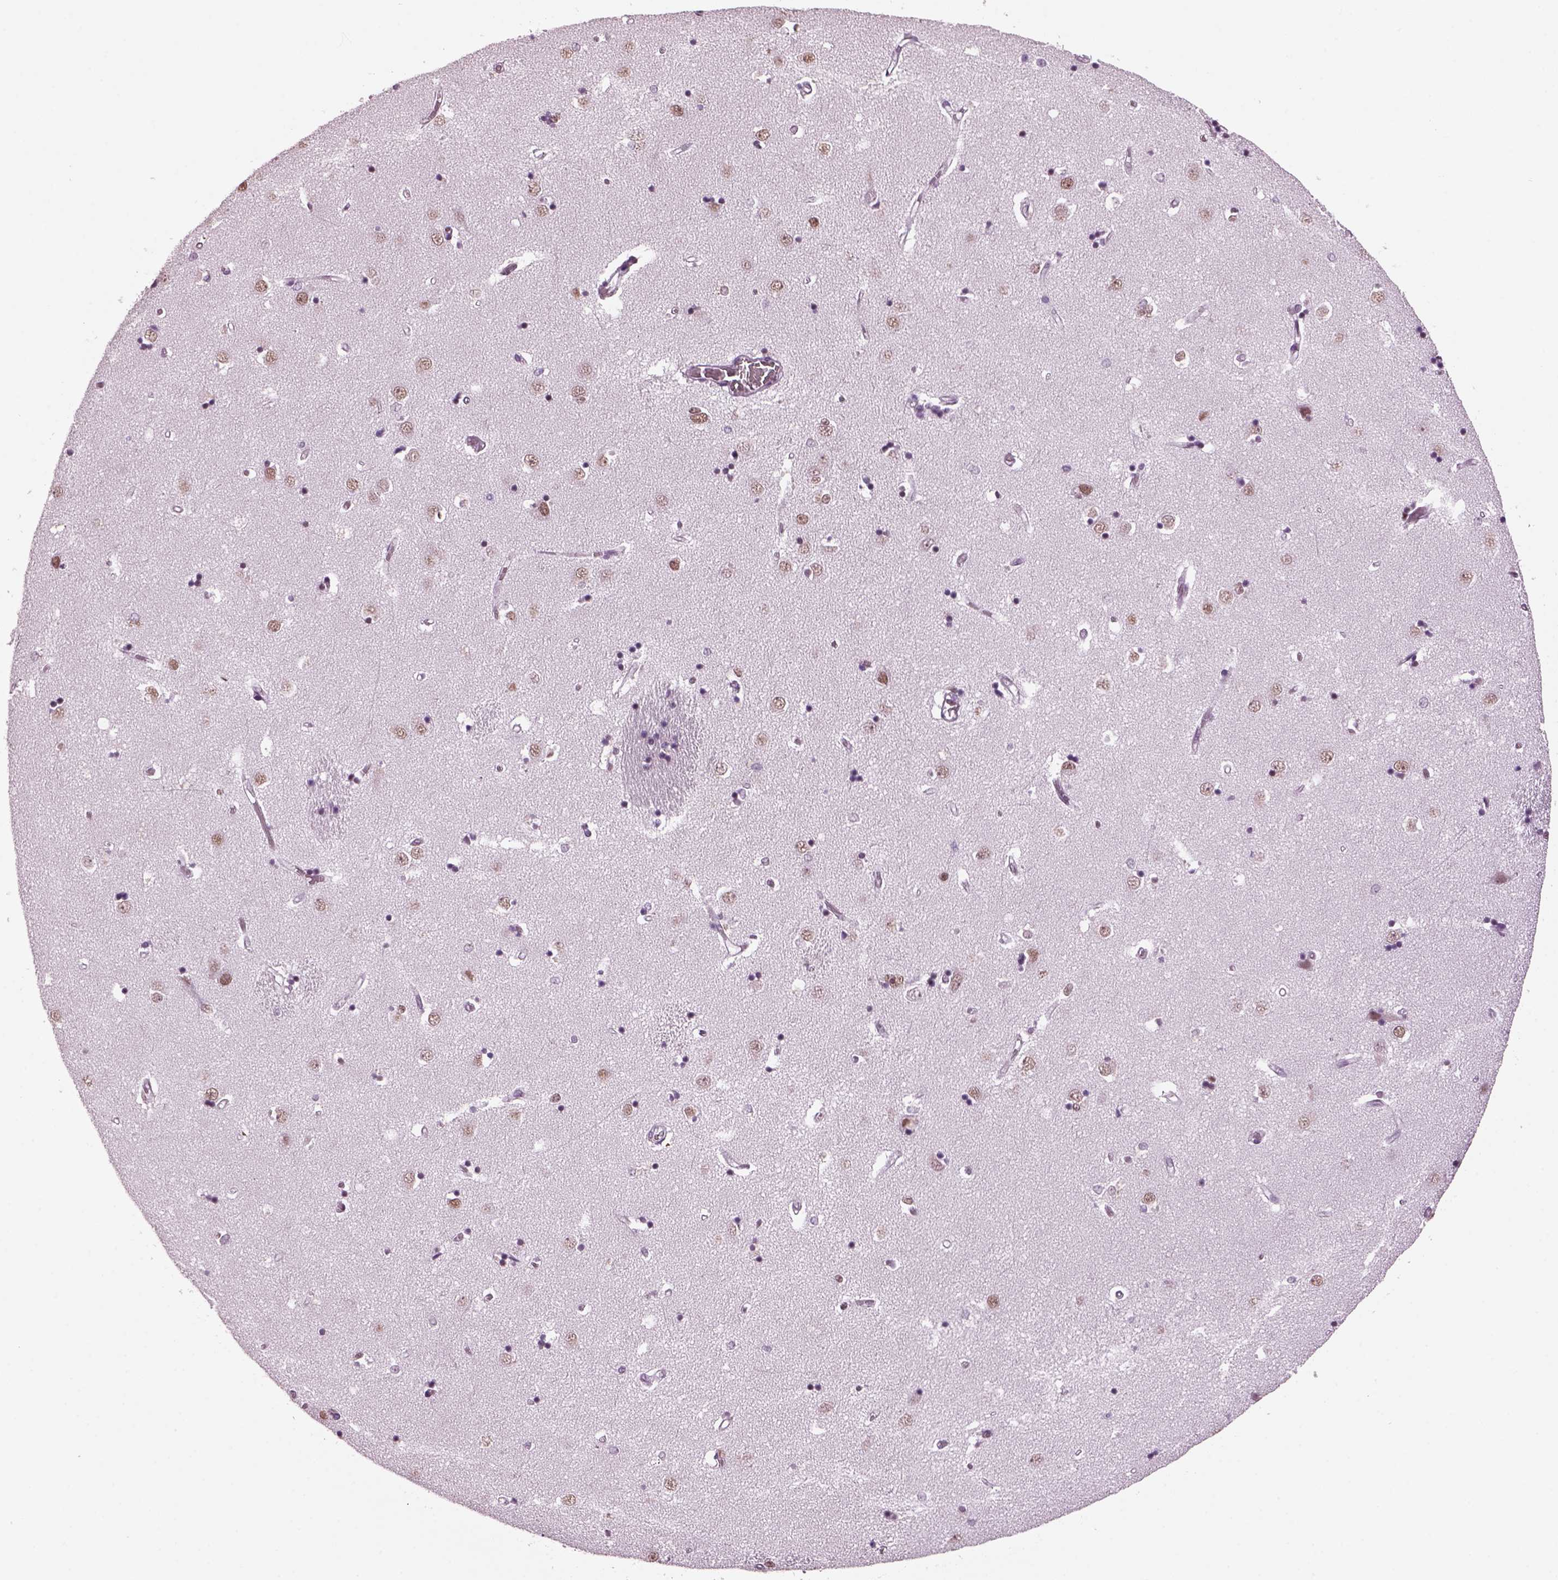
{"staining": {"intensity": "negative", "quantity": "none", "location": "none"}, "tissue": "caudate", "cell_type": "Glial cells", "image_type": "normal", "snomed": [{"axis": "morphology", "description": "Normal tissue, NOS"}, {"axis": "topography", "description": "Lateral ventricle wall"}], "caption": "Immunohistochemistry (IHC) histopathology image of normal human caudate stained for a protein (brown), which displays no expression in glial cells. (DAB (3,3'-diaminobenzidine) immunohistochemistry, high magnification).", "gene": "KRTAP3", "patient": {"sex": "male", "age": 54}}